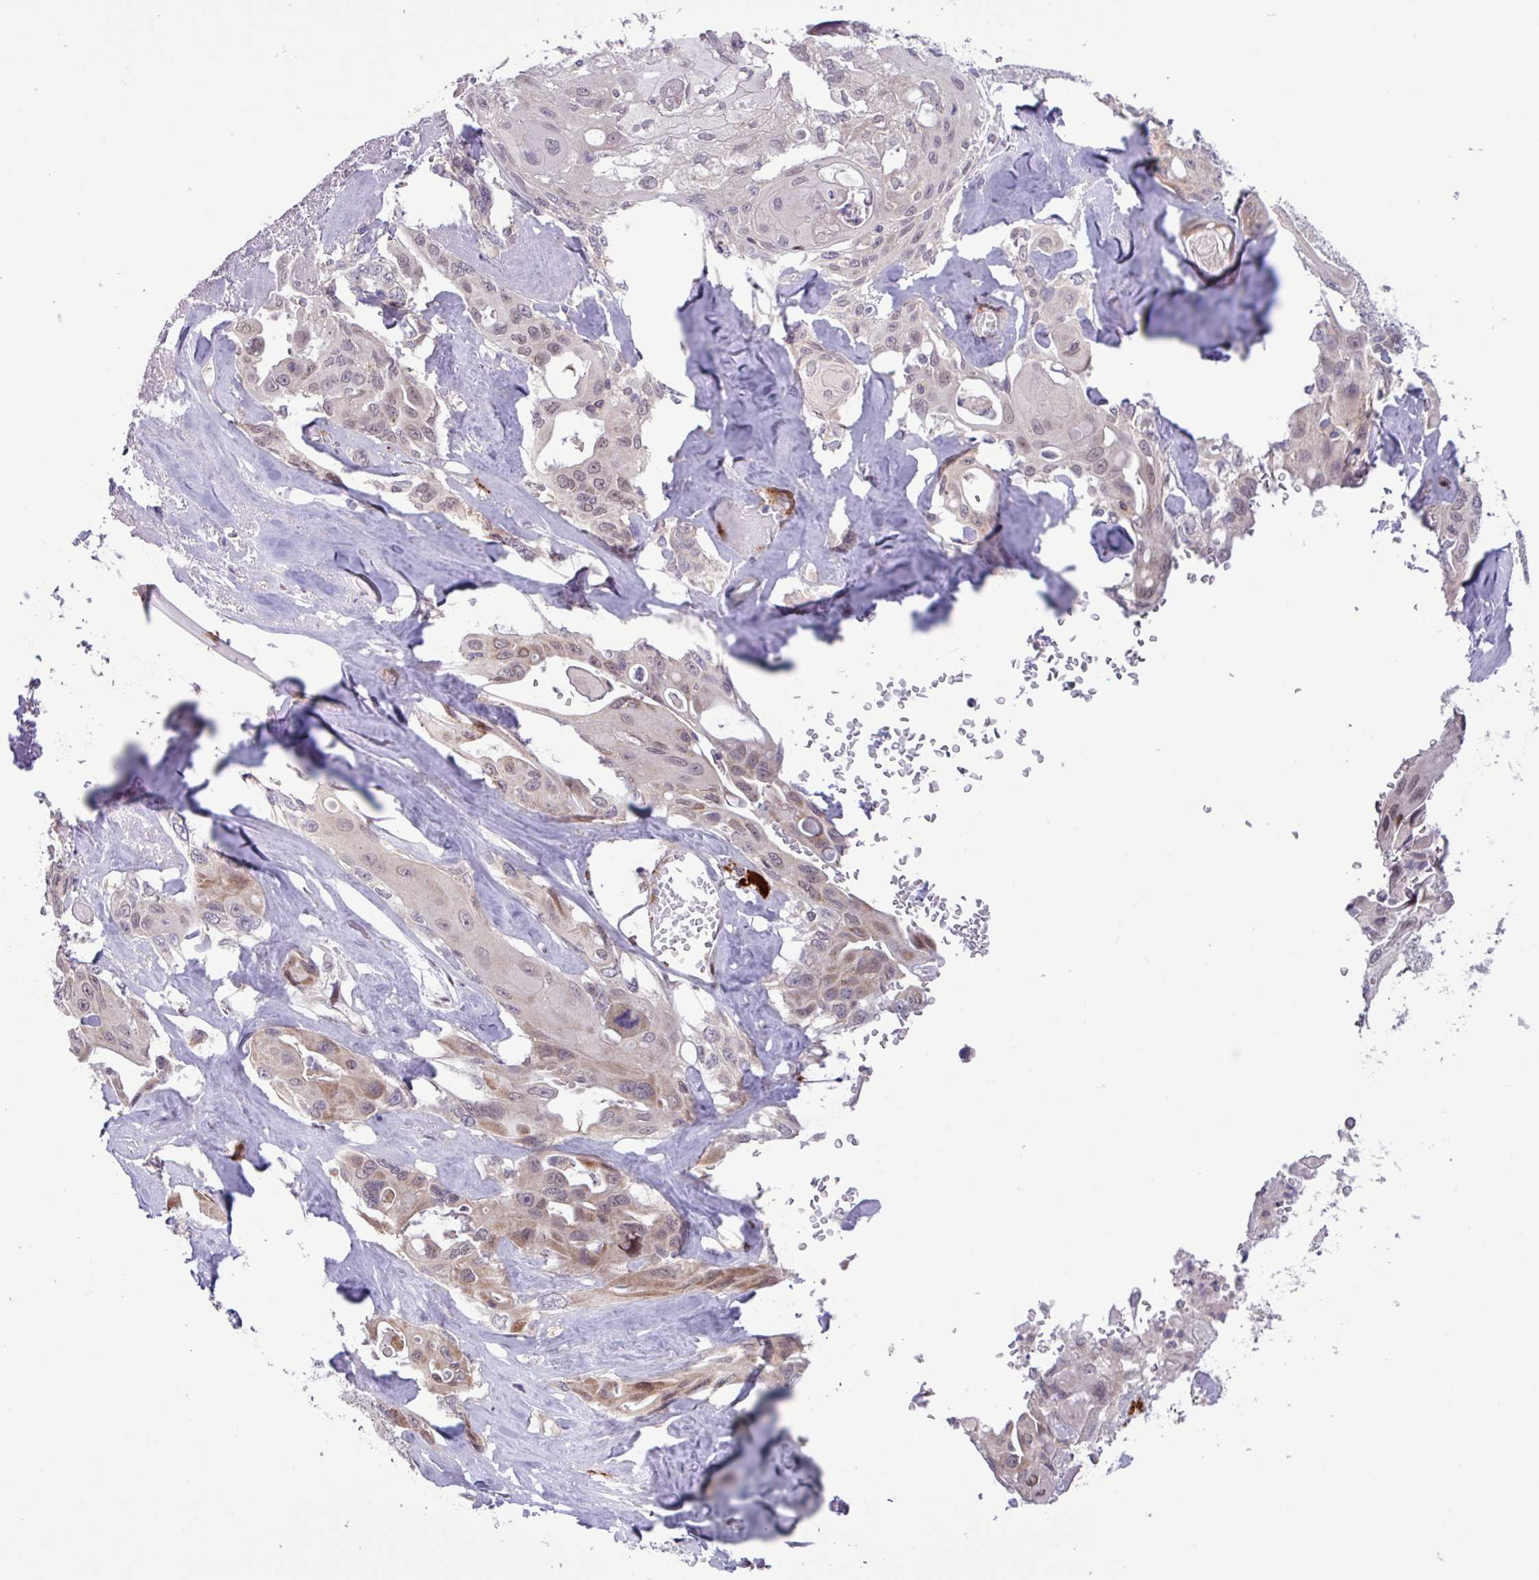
{"staining": {"intensity": "moderate", "quantity": "<25%", "location": "cytoplasmic/membranous,nuclear"}, "tissue": "cervical cancer", "cell_type": "Tumor cells", "image_type": "cancer", "snomed": [{"axis": "morphology", "description": "Squamous cell carcinoma, NOS"}, {"axis": "topography", "description": "Cervix"}], "caption": "Immunohistochemical staining of human cervical cancer (squamous cell carcinoma) exhibits low levels of moderate cytoplasmic/membranous and nuclear positivity in about <25% of tumor cells.", "gene": "RTL3", "patient": {"sex": "female", "age": 67}}